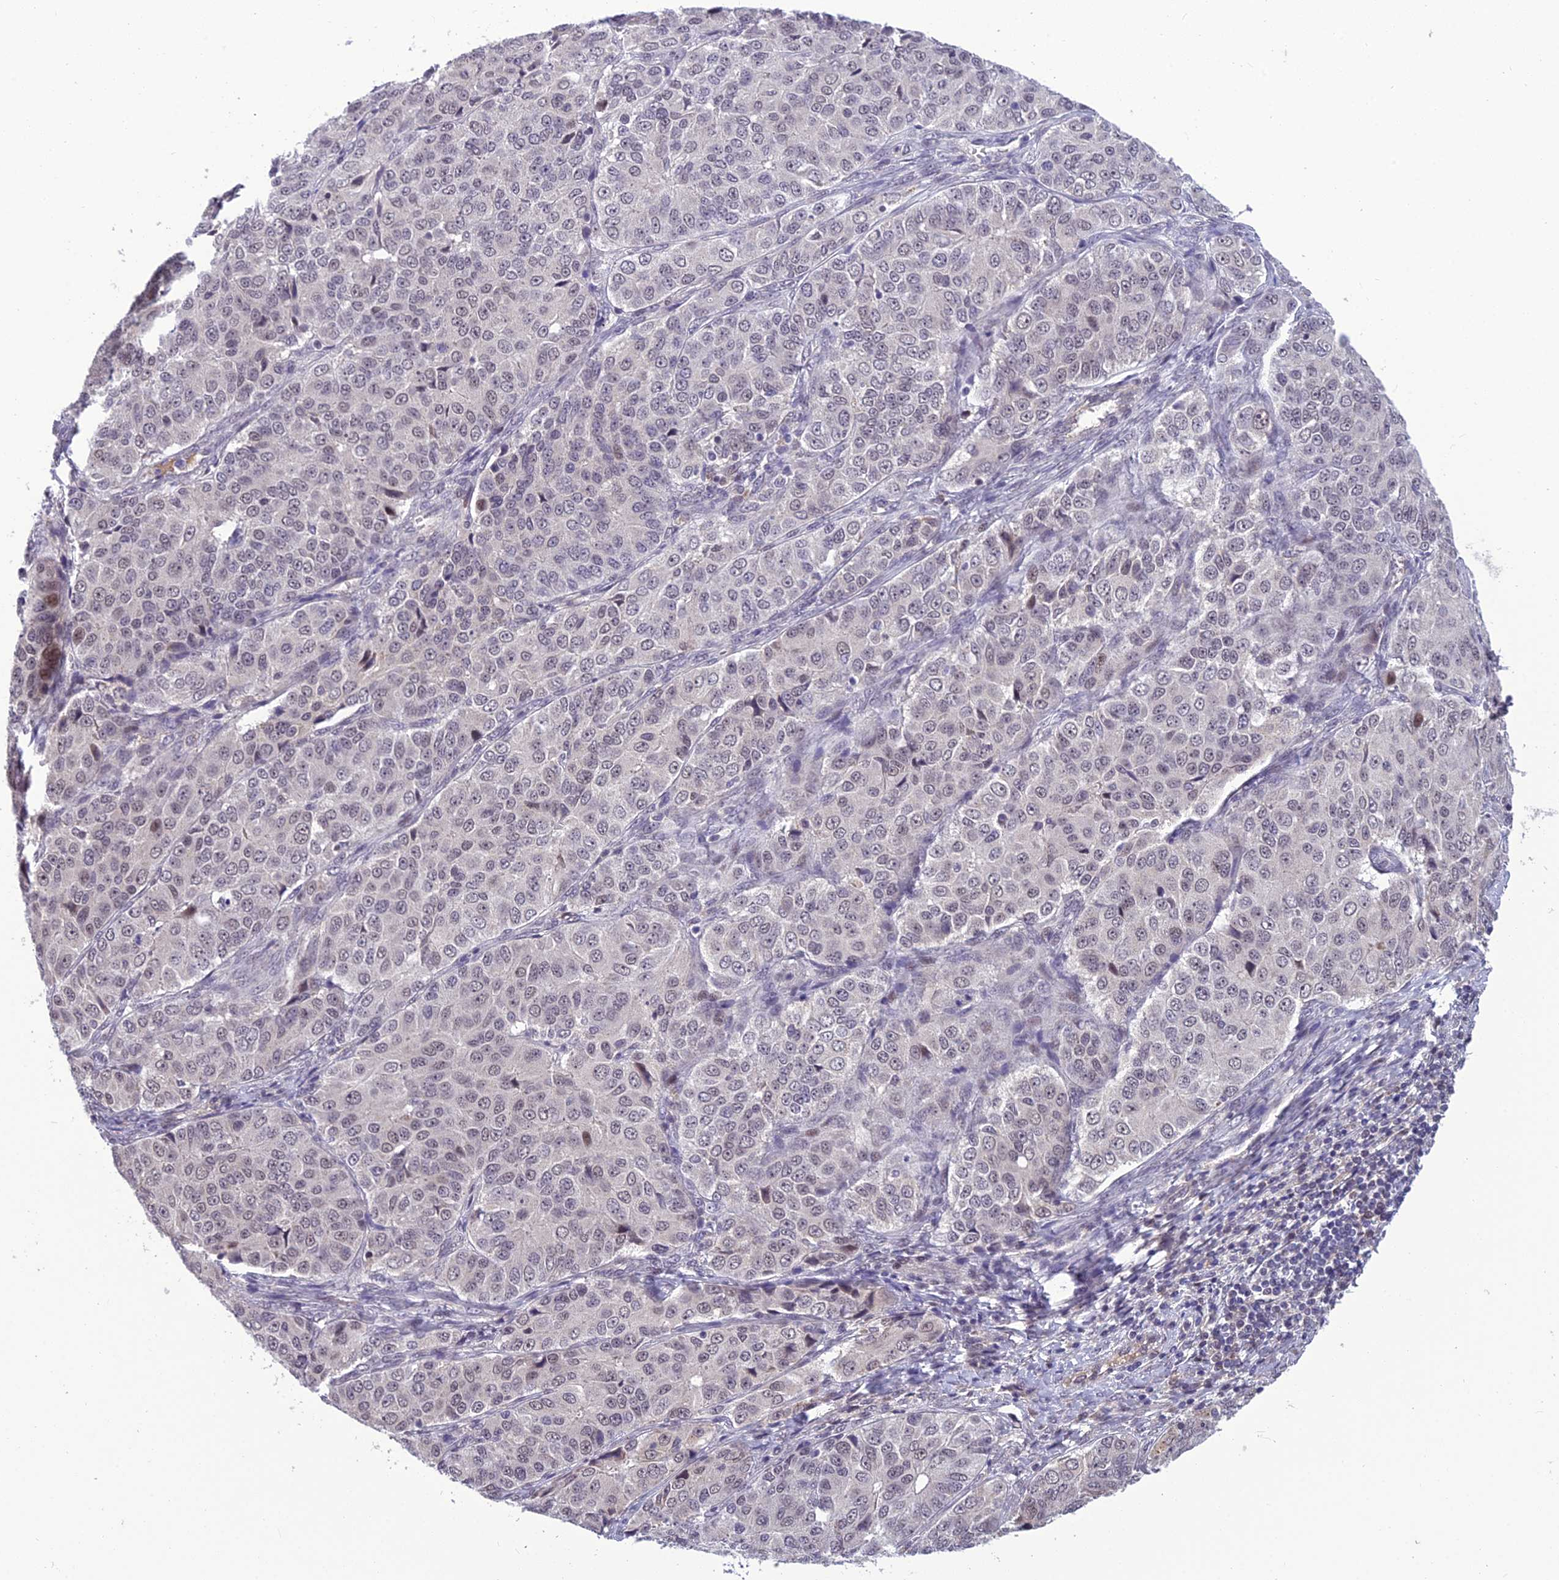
{"staining": {"intensity": "negative", "quantity": "none", "location": "none"}, "tissue": "ovarian cancer", "cell_type": "Tumor cells", "image_type": "cancer", "snomed": [{"axis": "morphology", "description": "Carcinoma, endometroid"}, {"axis": "topography", "description": "Ovary"}], "caption": "IHC photomicrograph of human endometroid carcinoma (ovarian) stained for a protein (brown), which shows no positivity in tumor cells.", "gene": "FBRS", "patient": {"sex": "female", "age": 51}}